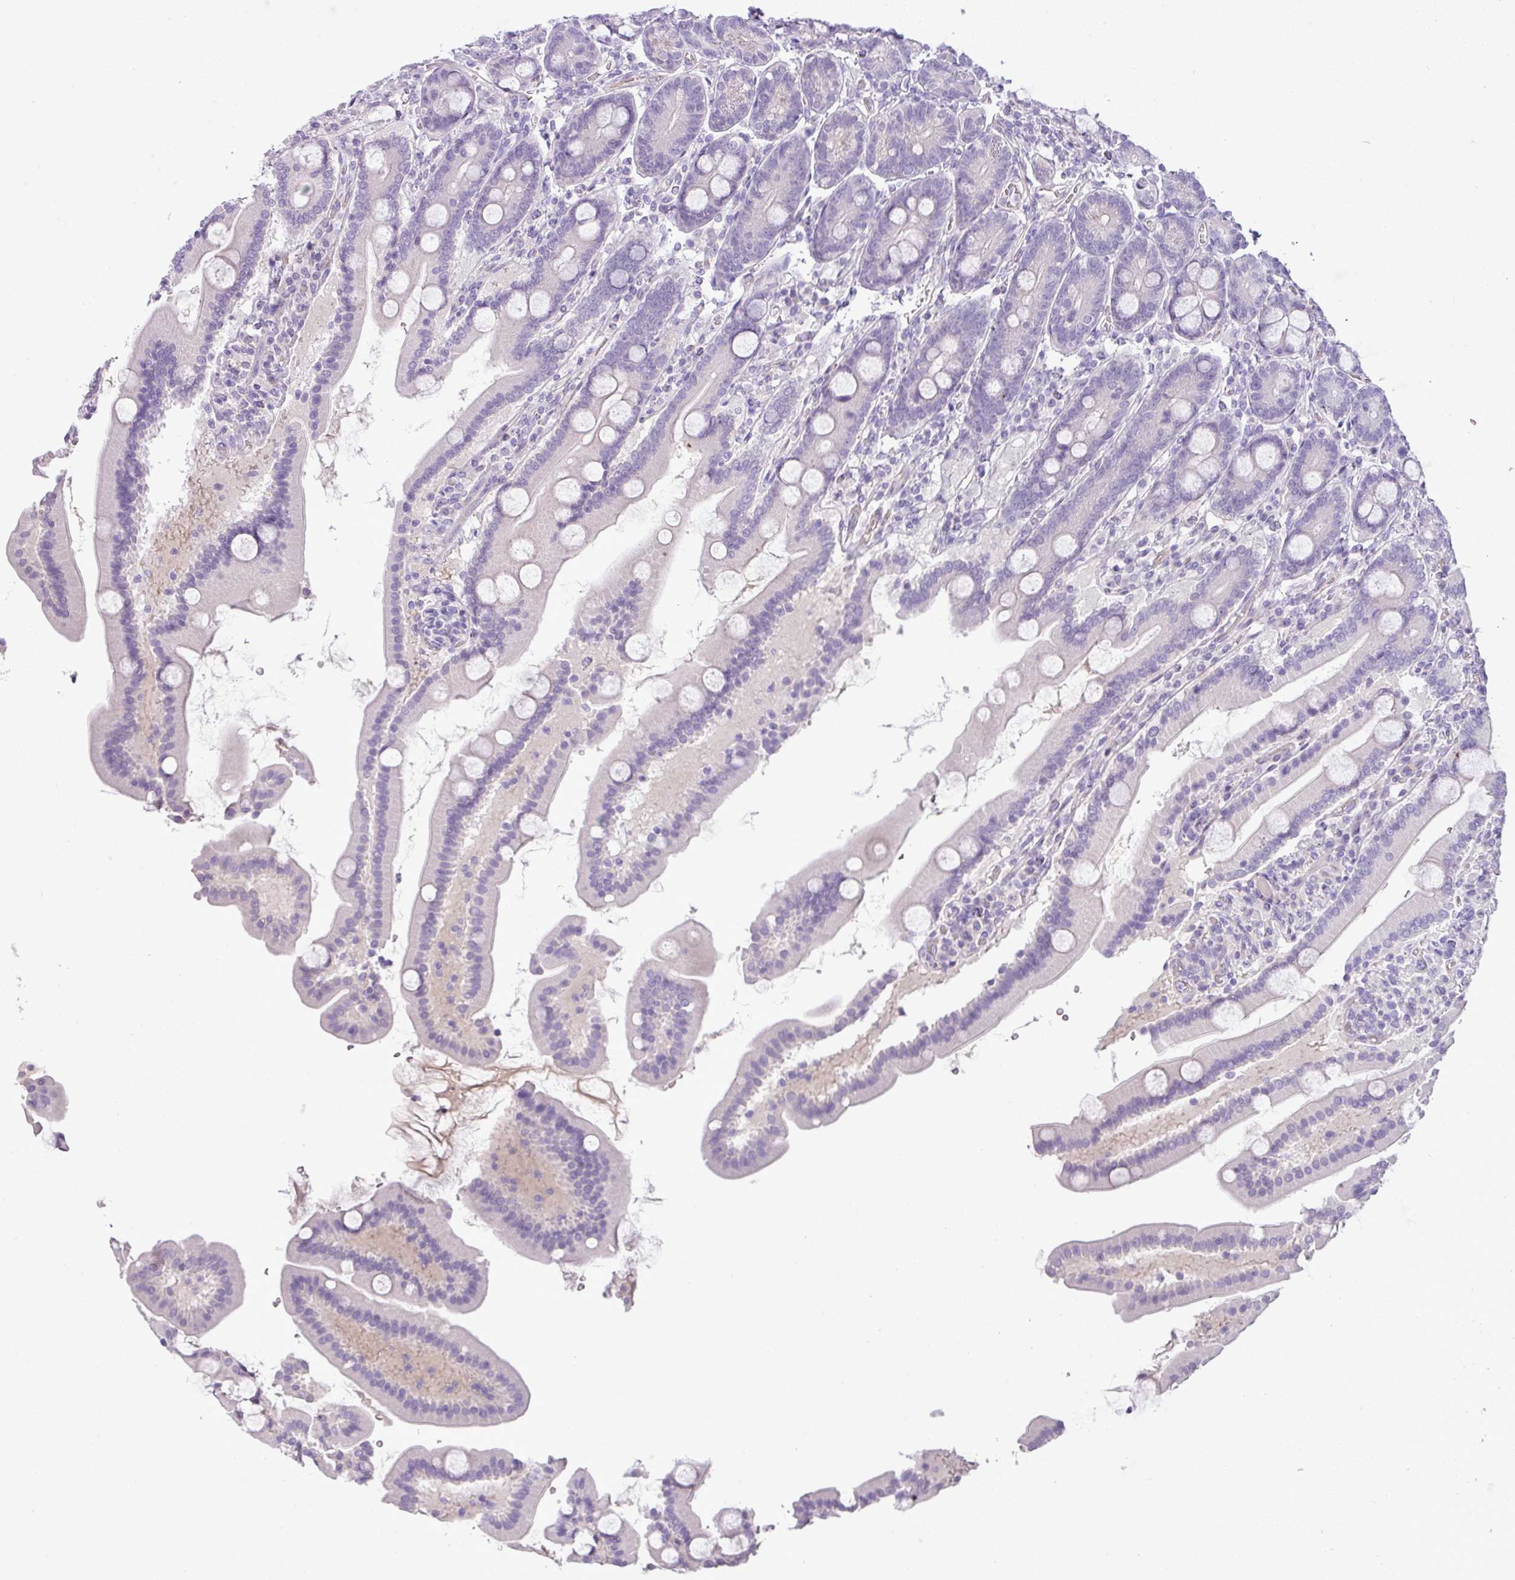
{"staining": {"intensity": "negative", "quantity": "none", "location": "none"}, "tissue": "duodenum", "cell_type": "Glandular cells", "image_type": "normal", "snomed": [{"axis": "morphology", "description": "Normal tissue, NOS"}, {"axis": "topography", "description": "Duodenum"}], "caption": "This is a photomicrograph of immunohistochemistry (IHC) staining of benign duodenum, which shows no staining in glandular cells.", "gene": "ENSG00000273748", "patient": {"sex": "male", "age": 55}}